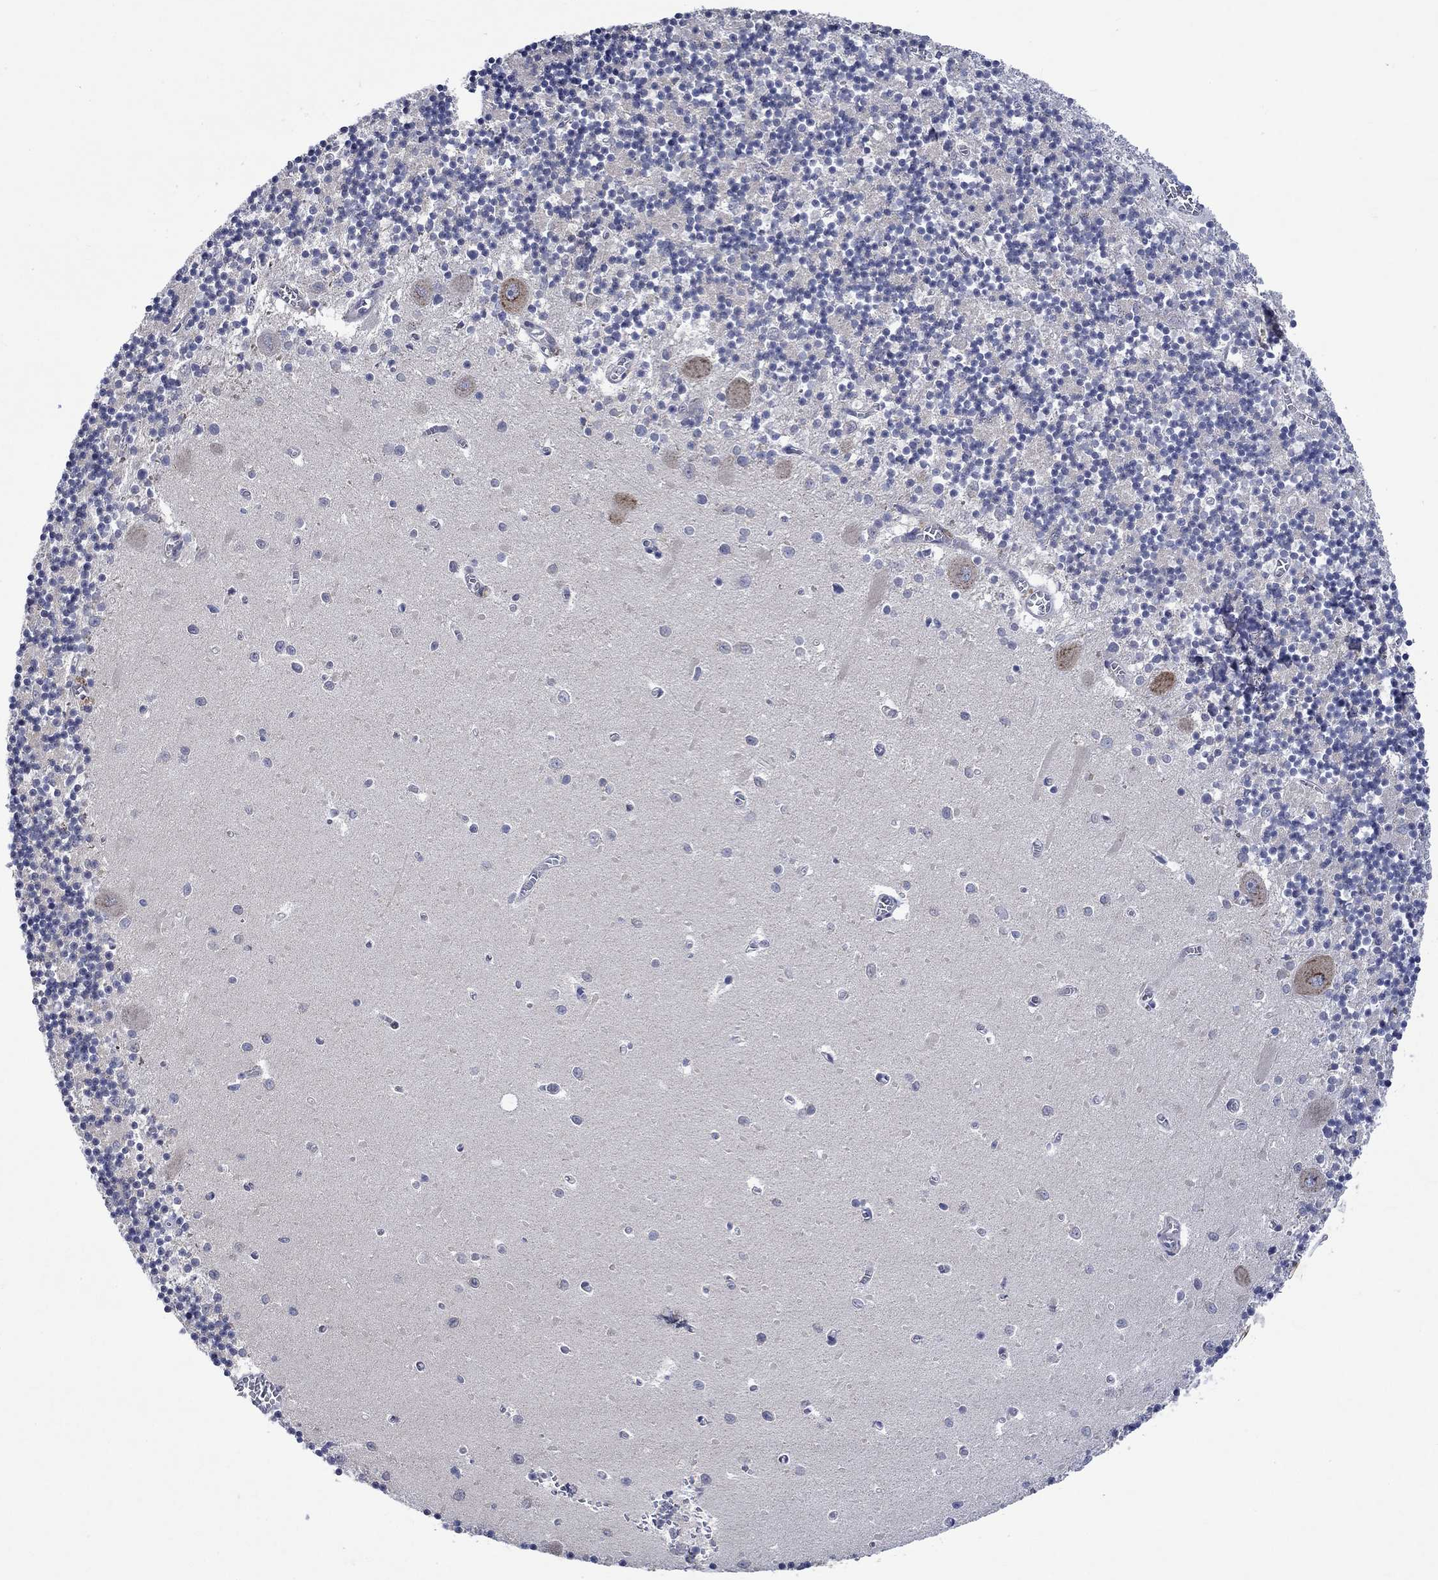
{"staining": {"intensity": "negative", "quantity": "none", "location": "none"}, "tissue": "cerebellum", "cell_type": "Cells in granular layer", "image_type": "normal", "snomed": [{"axis": "morphology", "description": "Normal tissue, NOS"}, {"axis": "topography", "description": "Cerebellum"}], "caption": "IHC image of normal cerebellum stained for a protein (brown), which reveals no expression in cells in granular layer. (DAB (3,3'-diaminobenzidine) immunohistochemistry (IHC), high magnification).", "gene": "GJA5", "patient": {"sex": "female", "age": 64}}